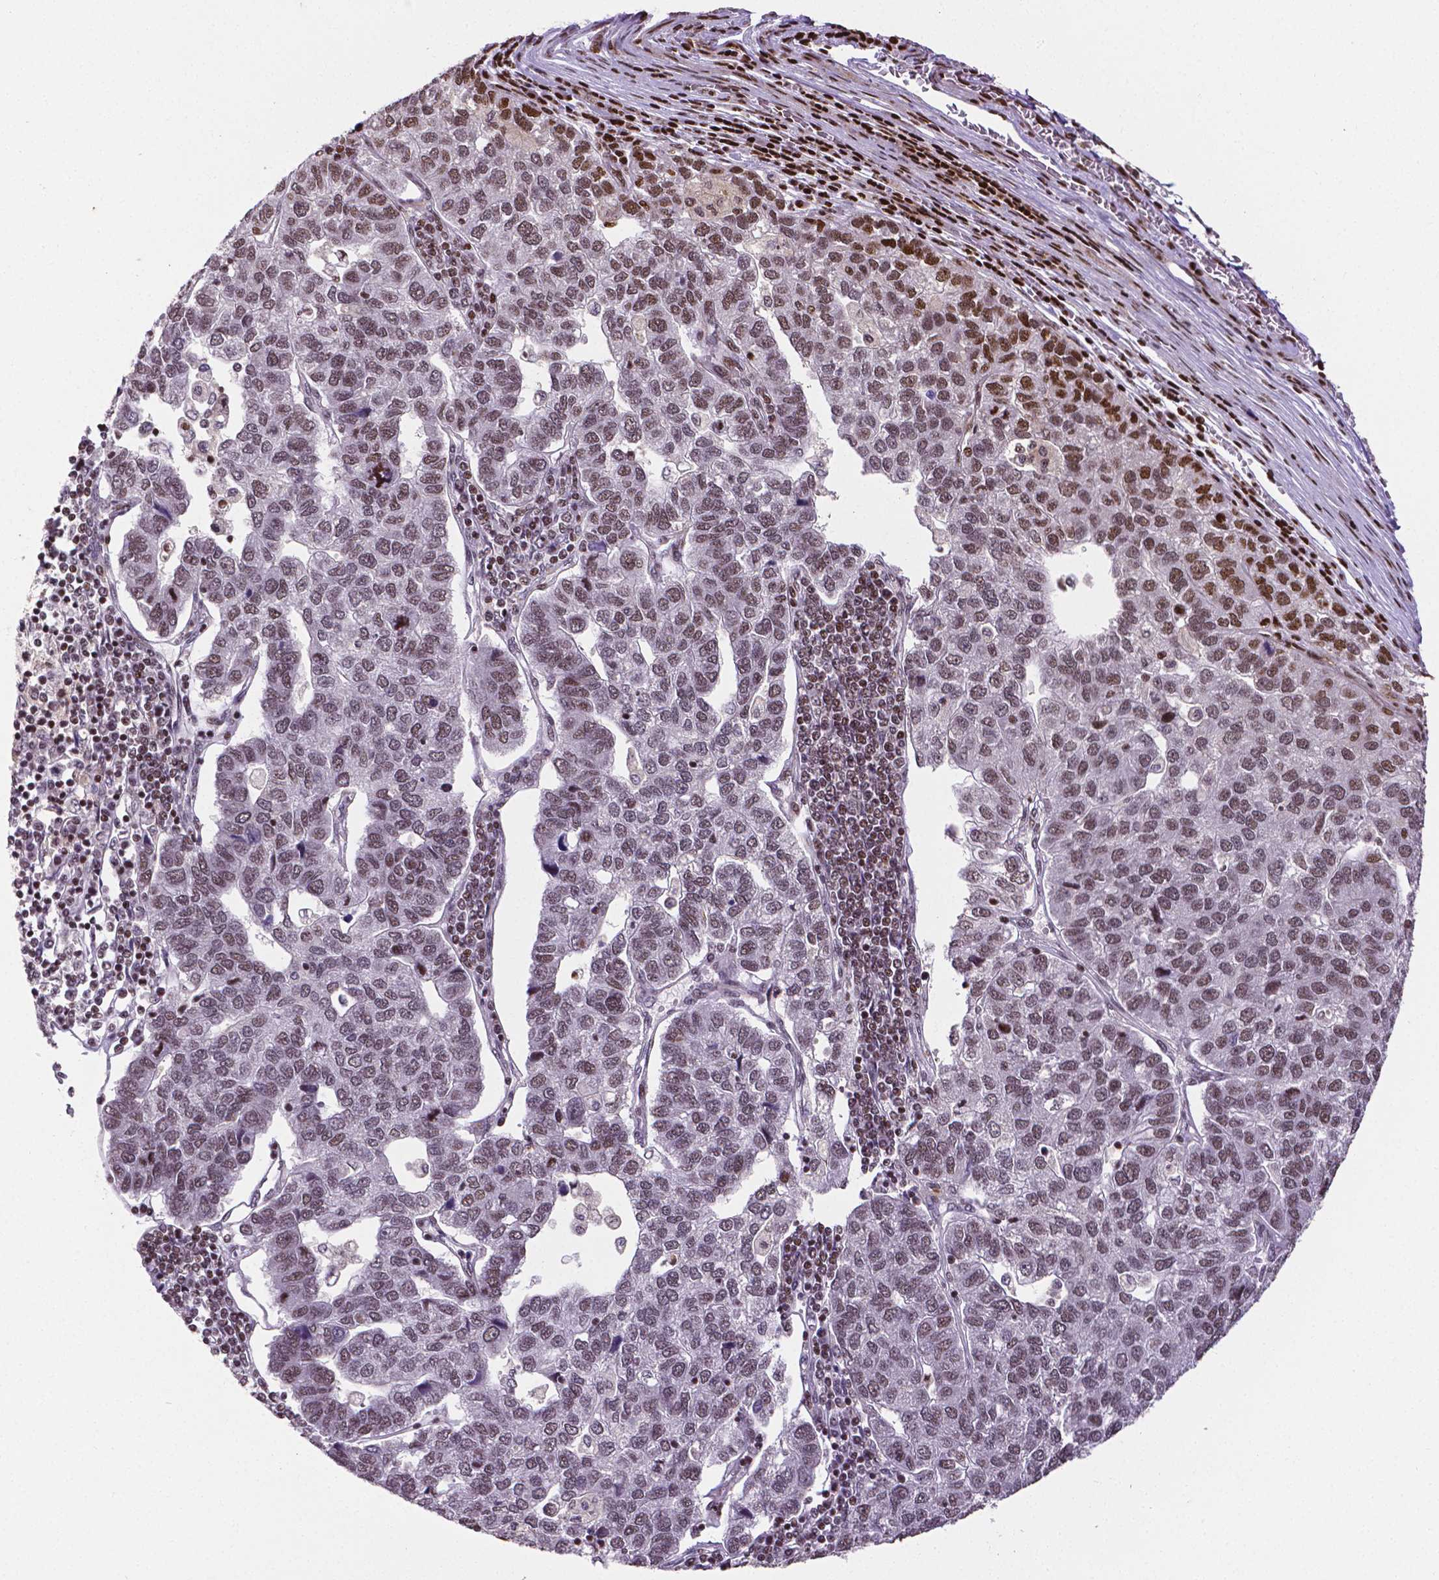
{"staining": {"intensity": "moderate", "quantity": ">75%", "location": "nuclear"}, "tissue": "pancreatic cancer", "cell_type": "Tumor cells", "image_type": "cancer", "snomed": [{"axis": "morphology", "description": "Adenocarcinoma, NOS"}, {"axis": "topography", "description": "Pancreas"}], "caption": "Pancreatic adenocarcinoma stained for a protein reveals moderate nuclear positivity in tumor cells. (brown staining indicates protein expression, while blue staining denotes nuclei).", "gene": "CTCF", "patient": {"sex": "female", "age": 61}}